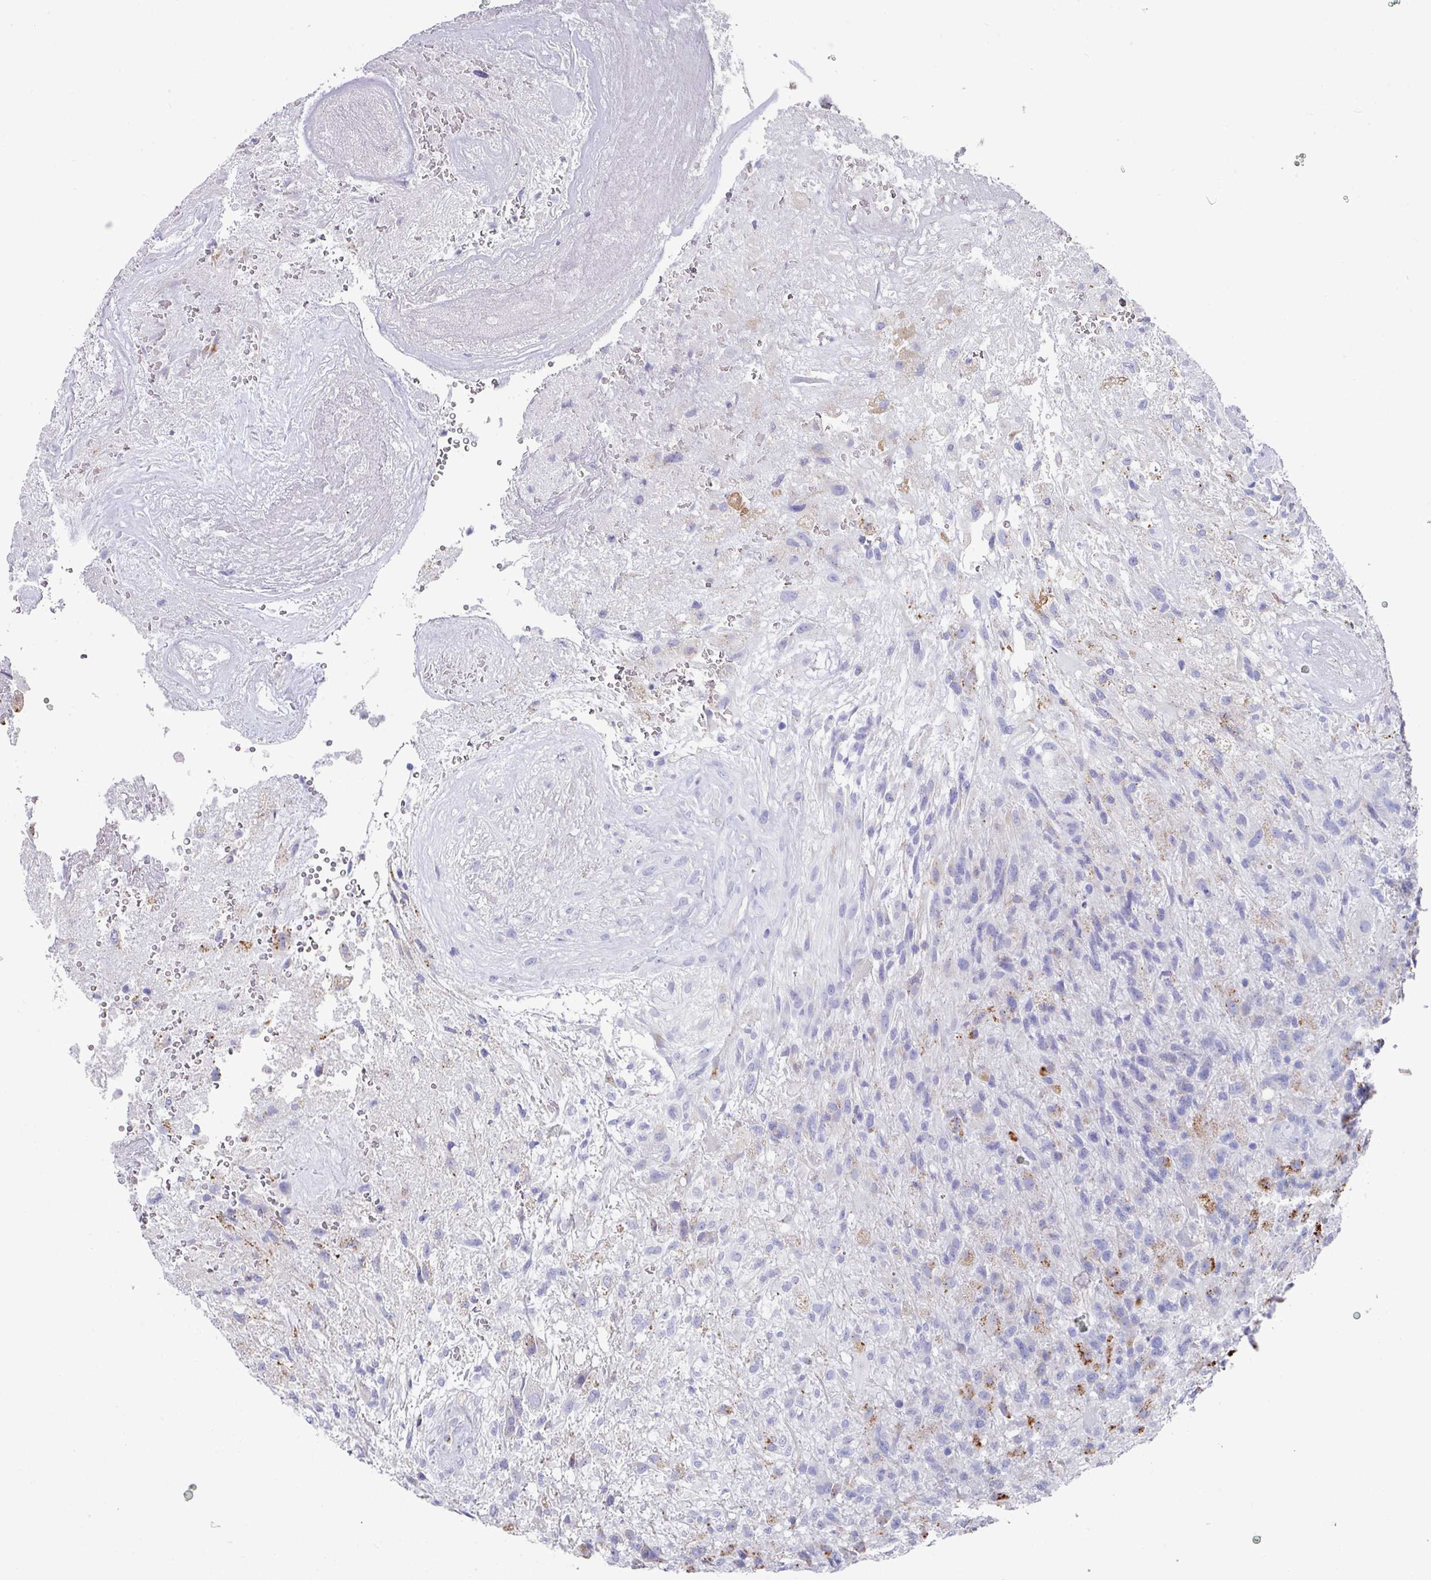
{"staining": {"intensity": "negative", "quantity": "none", "location": "none"}, "tissue": "glioma", "cell_type": "Tumor cells", "image_type": "cancer", "snomed": [{"axis": "morphology", "description": "Glioma, malignant, High grade"}, {"axis": "topography", "description": "Brain"}], "caption": "Immunohistochemistry (IHC) of human glioma reveals no positivity in tumor cells.", "gene": "CPVL", "patient": {"sex": "male", "age": 56}}